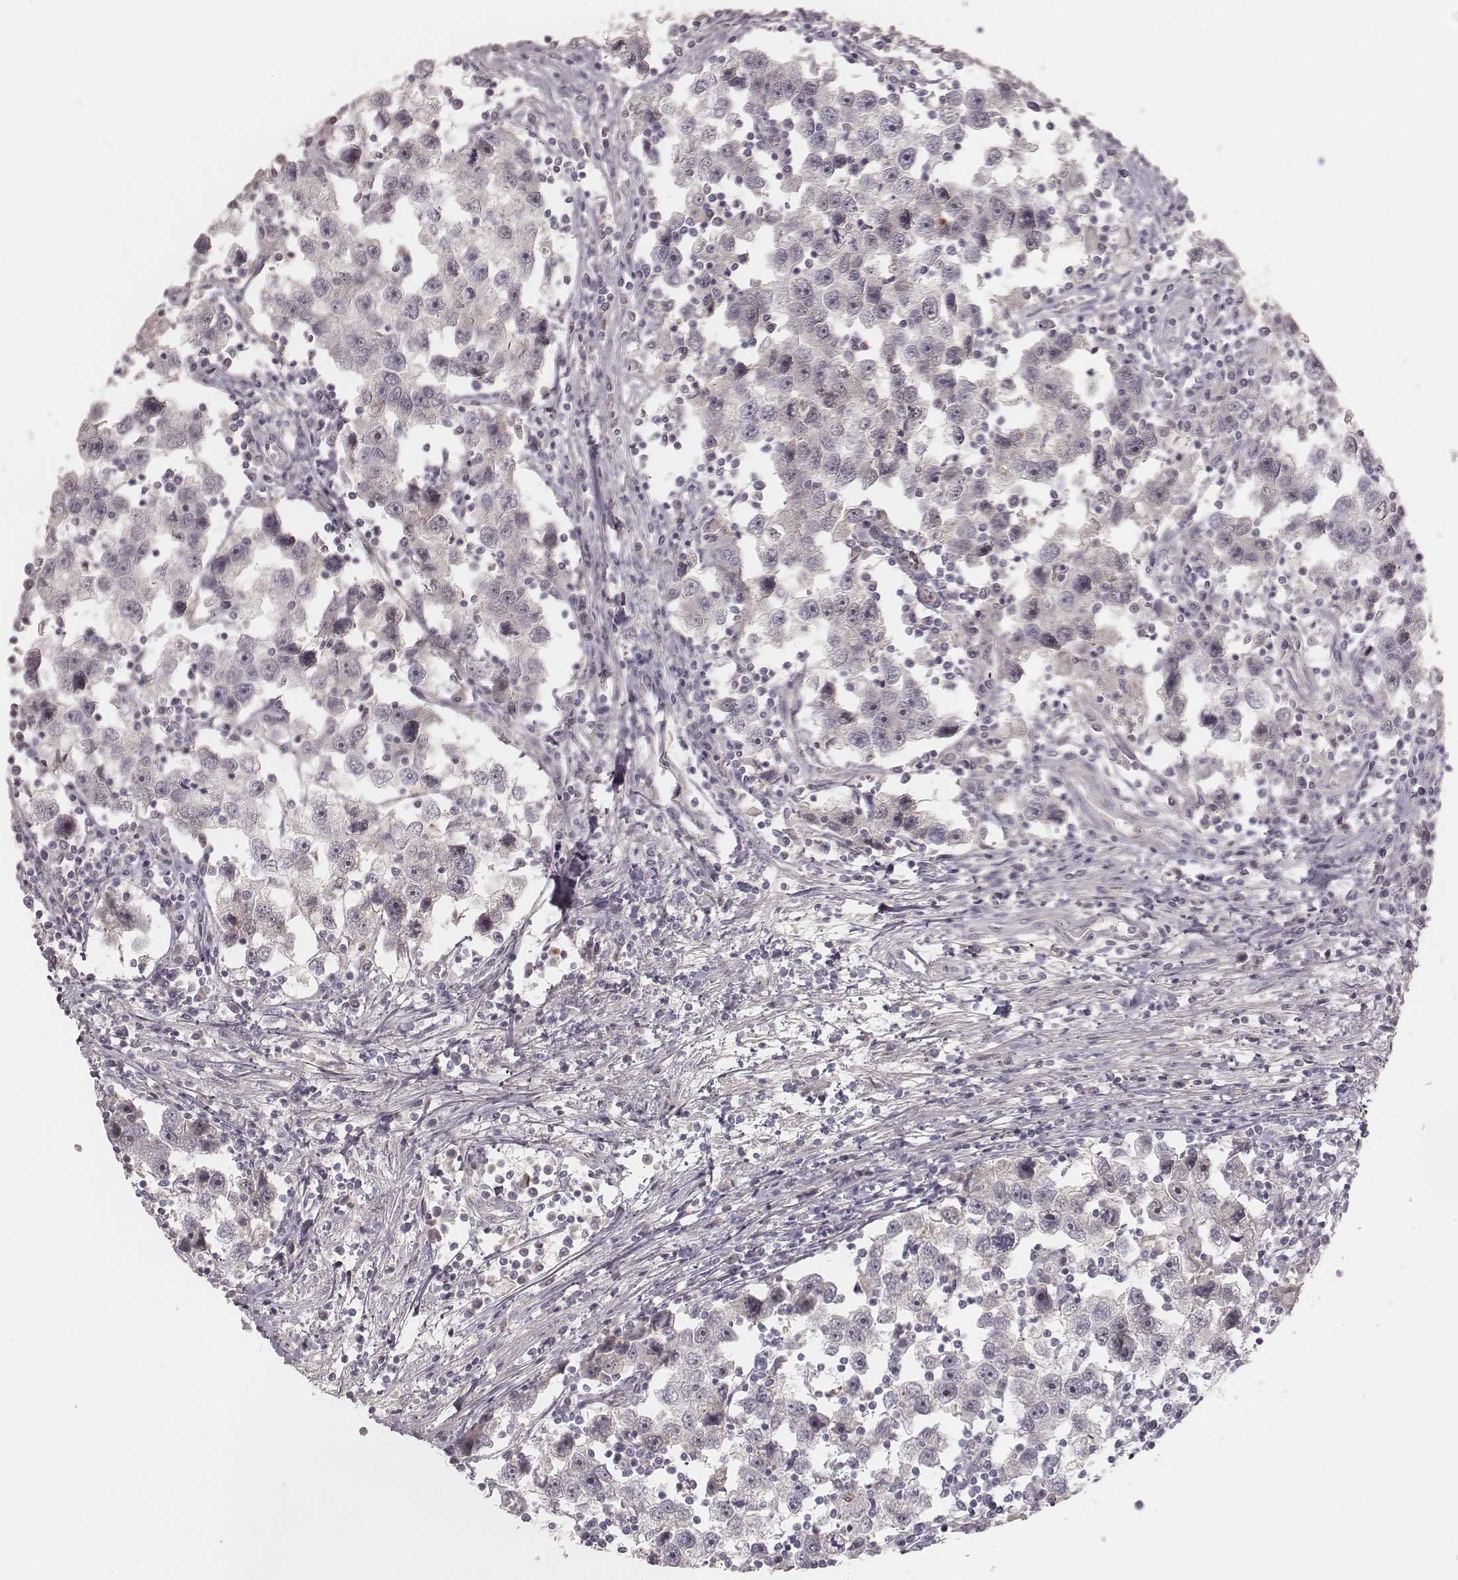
{"staining": {"intensity": "negative", "quantity": "none", "location": "none"}, "tissue": "testis cancer", "cell_type": "Tumor cells", "image_type": "cancer", "snomed": [{"axis": "morphology", "description": "Seminoma, NOS"}, {"axis": "topography", "description": "Testis"}], "caption": "The histopathology image exhibits no staining of tumor cells in seminoma (testis).", "gene": "FAM13B", "patient": {"sex": "male", "age": 30}}